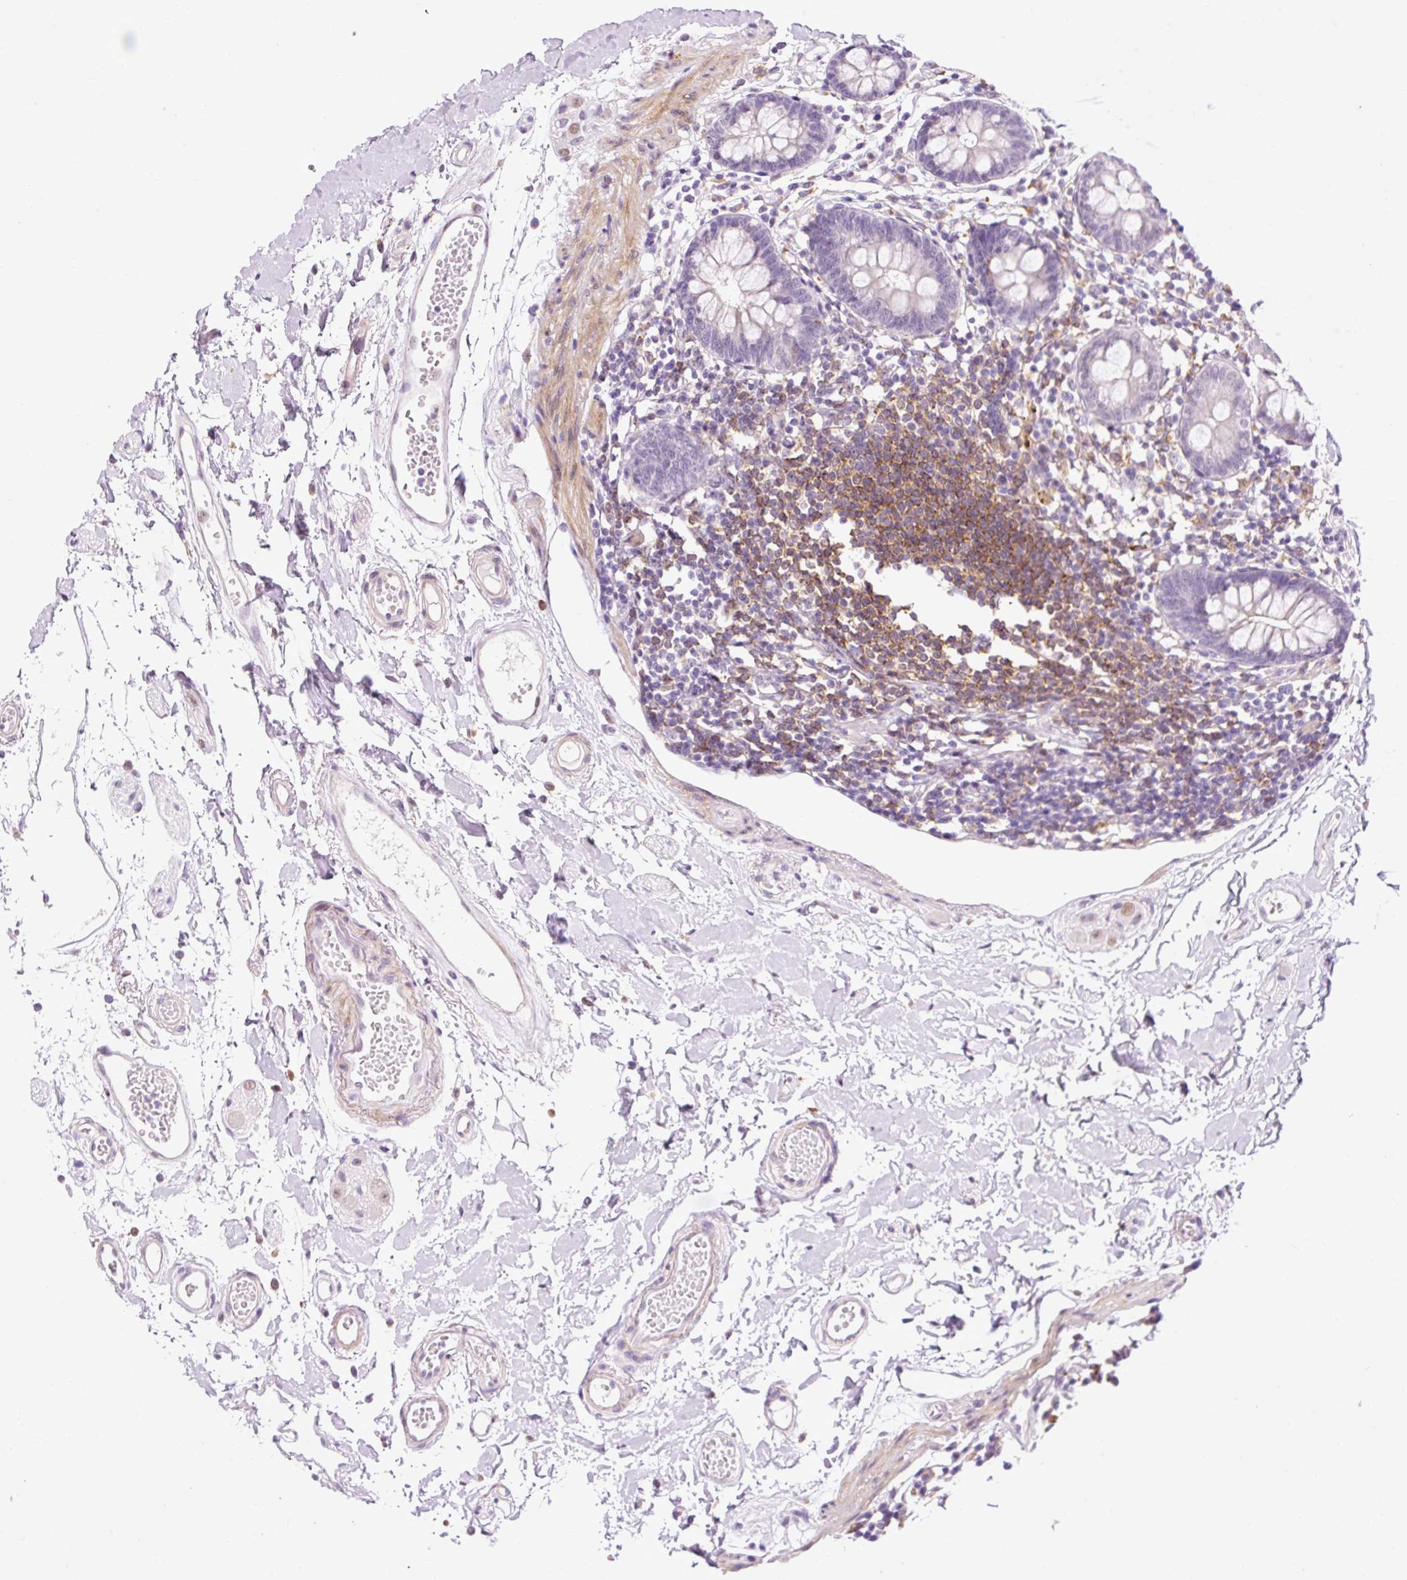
{"staining": {"intensity": "weak", "quantity": ">75%", "location": "cytoplasmic/membranous"}, "tissue": "colon", "cell_type": "Endothelial cells", "image_type": "normal", "snomed": [{"axis": "morphology", "description": "Normal tissue, NOS"}, {"axis": "topography", "description": "Colon"}], "caption": "The photomicrograph demonstrates immunohistochemical staining of normal colon. There is weak cytoplasmic/membranous positivity is present in about >75% of endothelial cells. (DAB (3,3'-diaminobenzidine) IHC with brightfield microscopy, high magnification).", "gene": "LY86", "patient": {"sex": "female", "age": 84}}